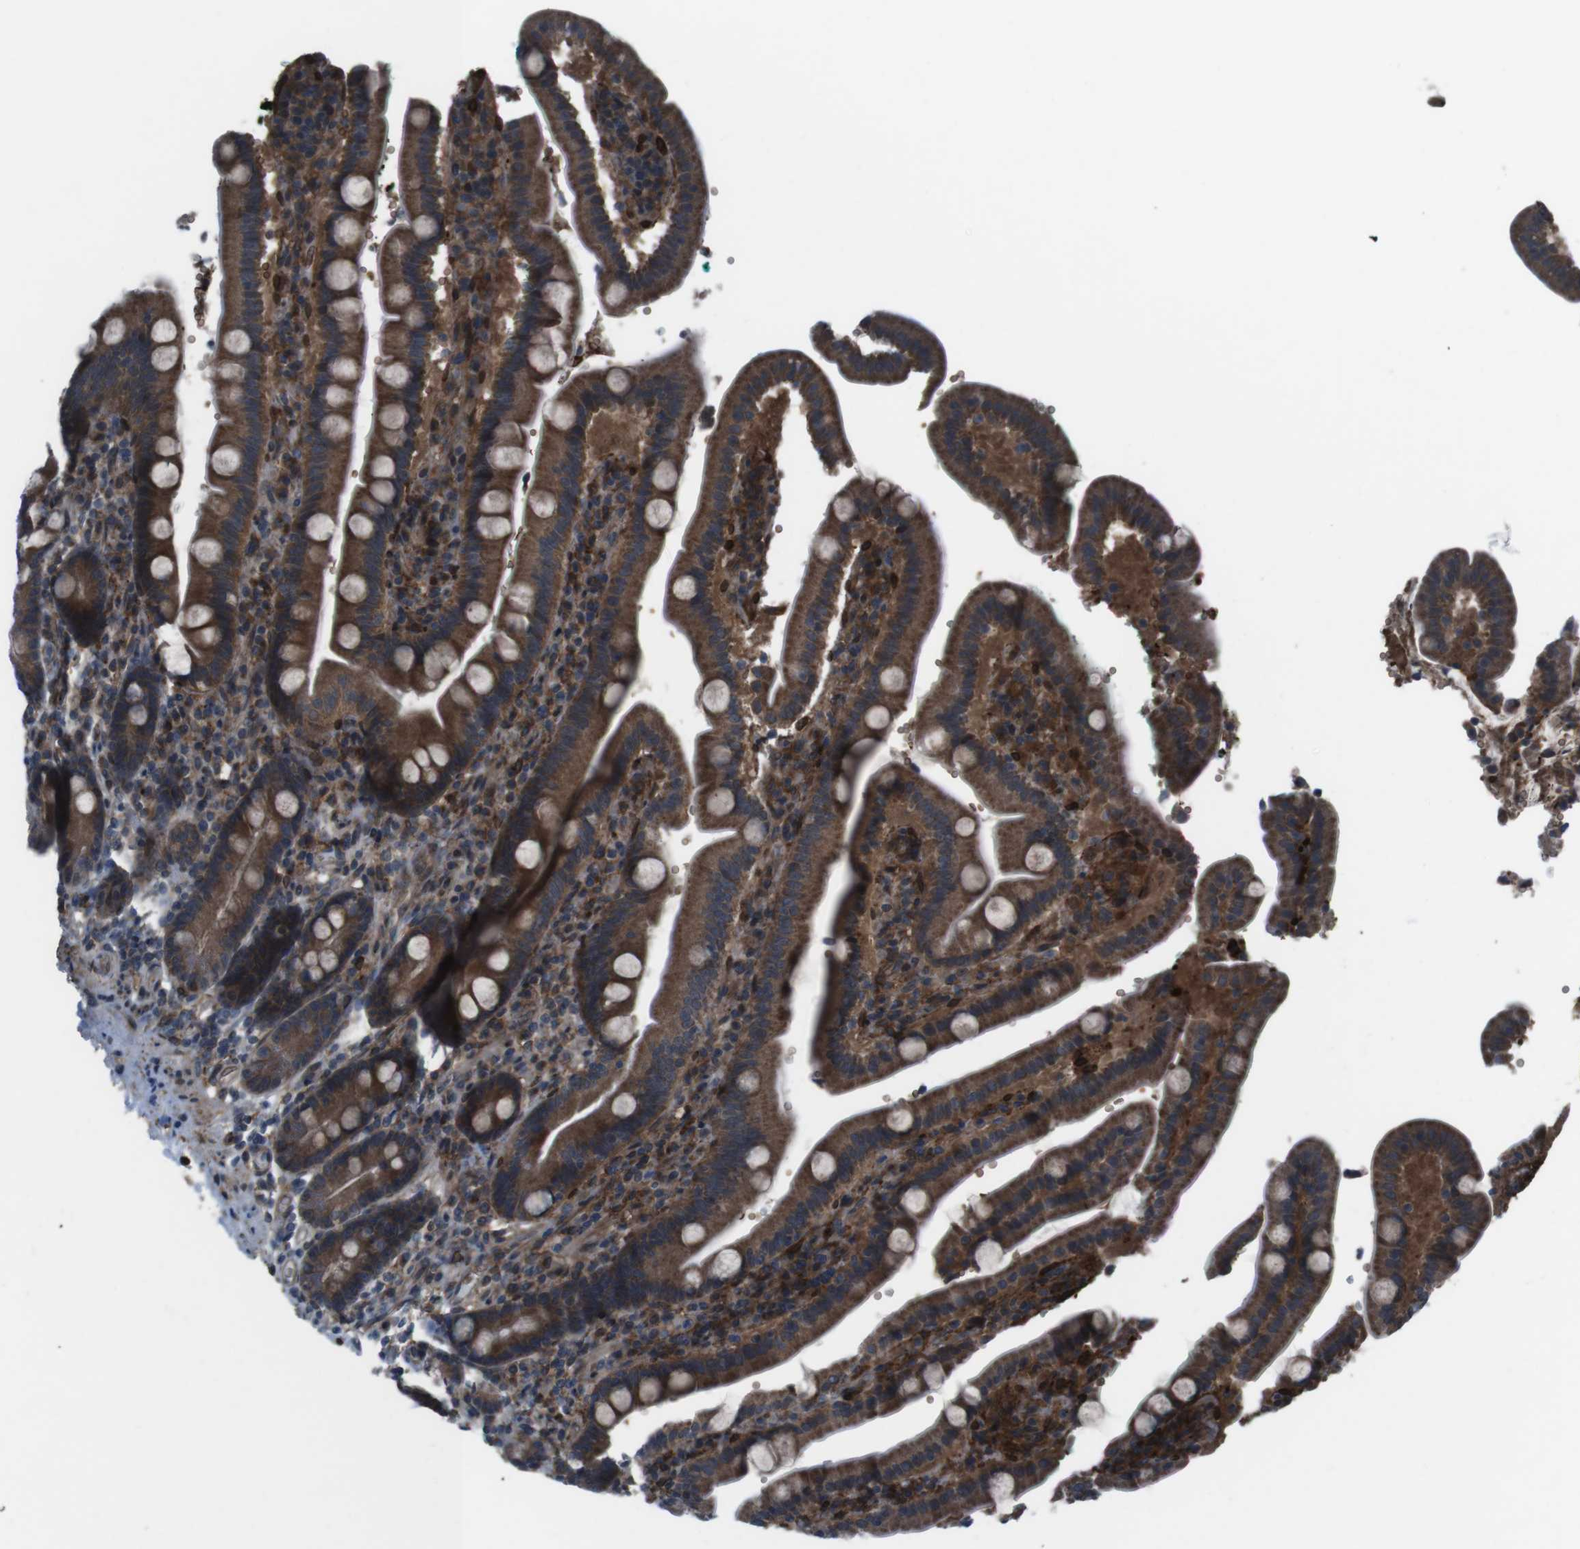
{"staining": {"intensity": "strong", "quantity": ">75%", "location": "cytoplasmic/membranous"}, "tissue": "duodenum", "cell_type": "Glandular cells", "image_type": "normal", "snomed": [{"axis": "morphology", "description": "Normal tissue, NOS"}, {"axis": "topography", "description": "Small intestine, NOS"}], "caption": "Strong cytoplasmic/membranous protein positivity is appreciated in about >75% of glandular cells in duodenum.", "gene": "GDF10", "patient": {"sex": "female", "age": 71}}